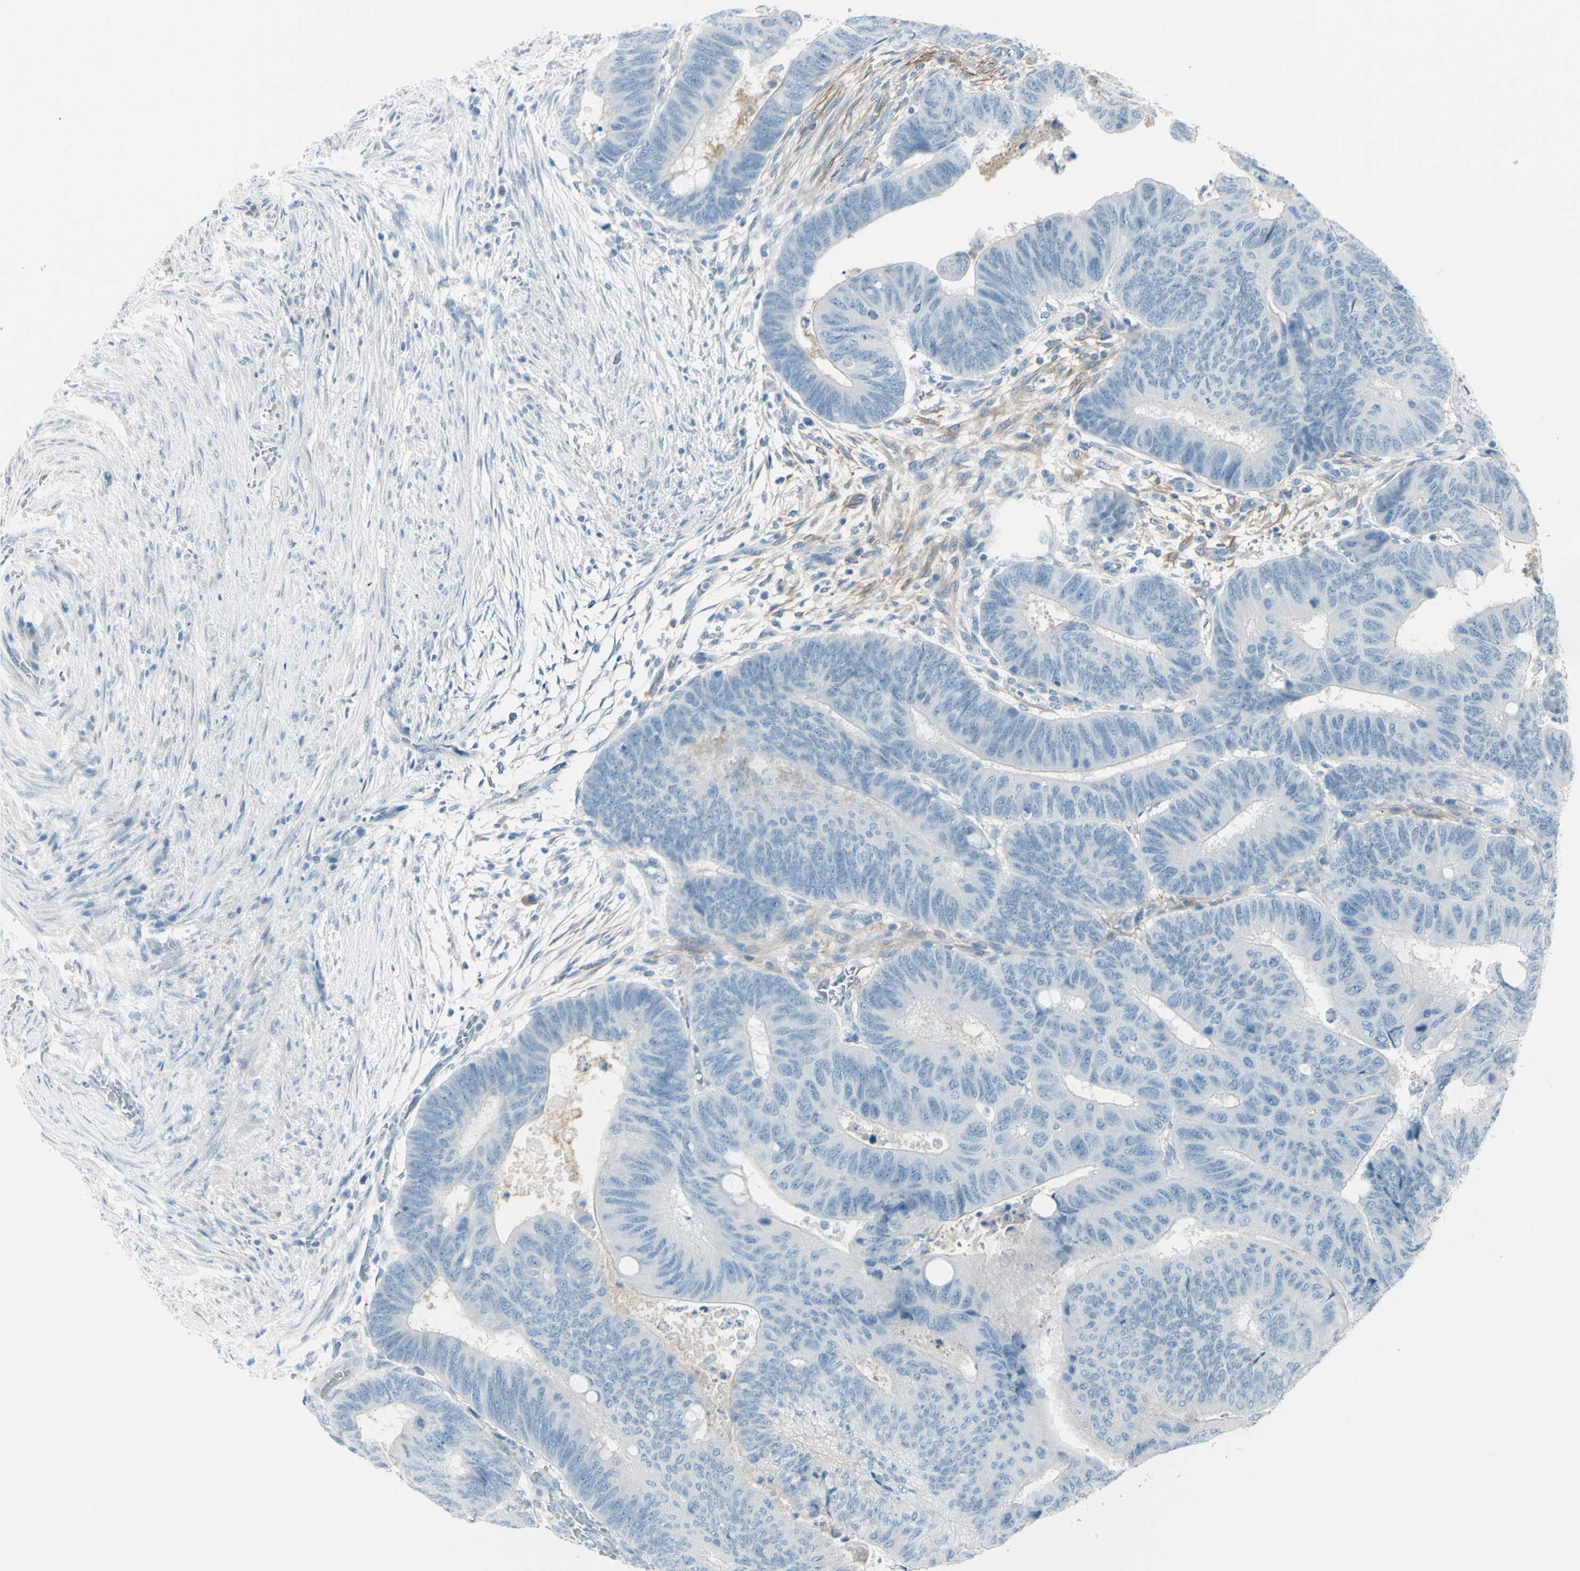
{"staining": {"intensity": "negative", "quantity": "none", "location": "none"}, "tissue": "colorectal cancer", "cell_type": "Tumor cells", "image_type": "cancer", "snomed": [{"axis": "morphology", "description": "Normal tissue, NOS"}, {"axis": "morphology", "description": "Adenocarcinoma, NOS"}, {"axis": "topography", "description": "Rectum"}, {"axis": "topography", "description": "Peripheral nerve tissue"}], "caption": "Human colorectal adenocarcinoma stained for a protein using IHC displays no staining in tumor cells.", "gene": "GPR34", "patient": {"sex": "male", "age": 92}}